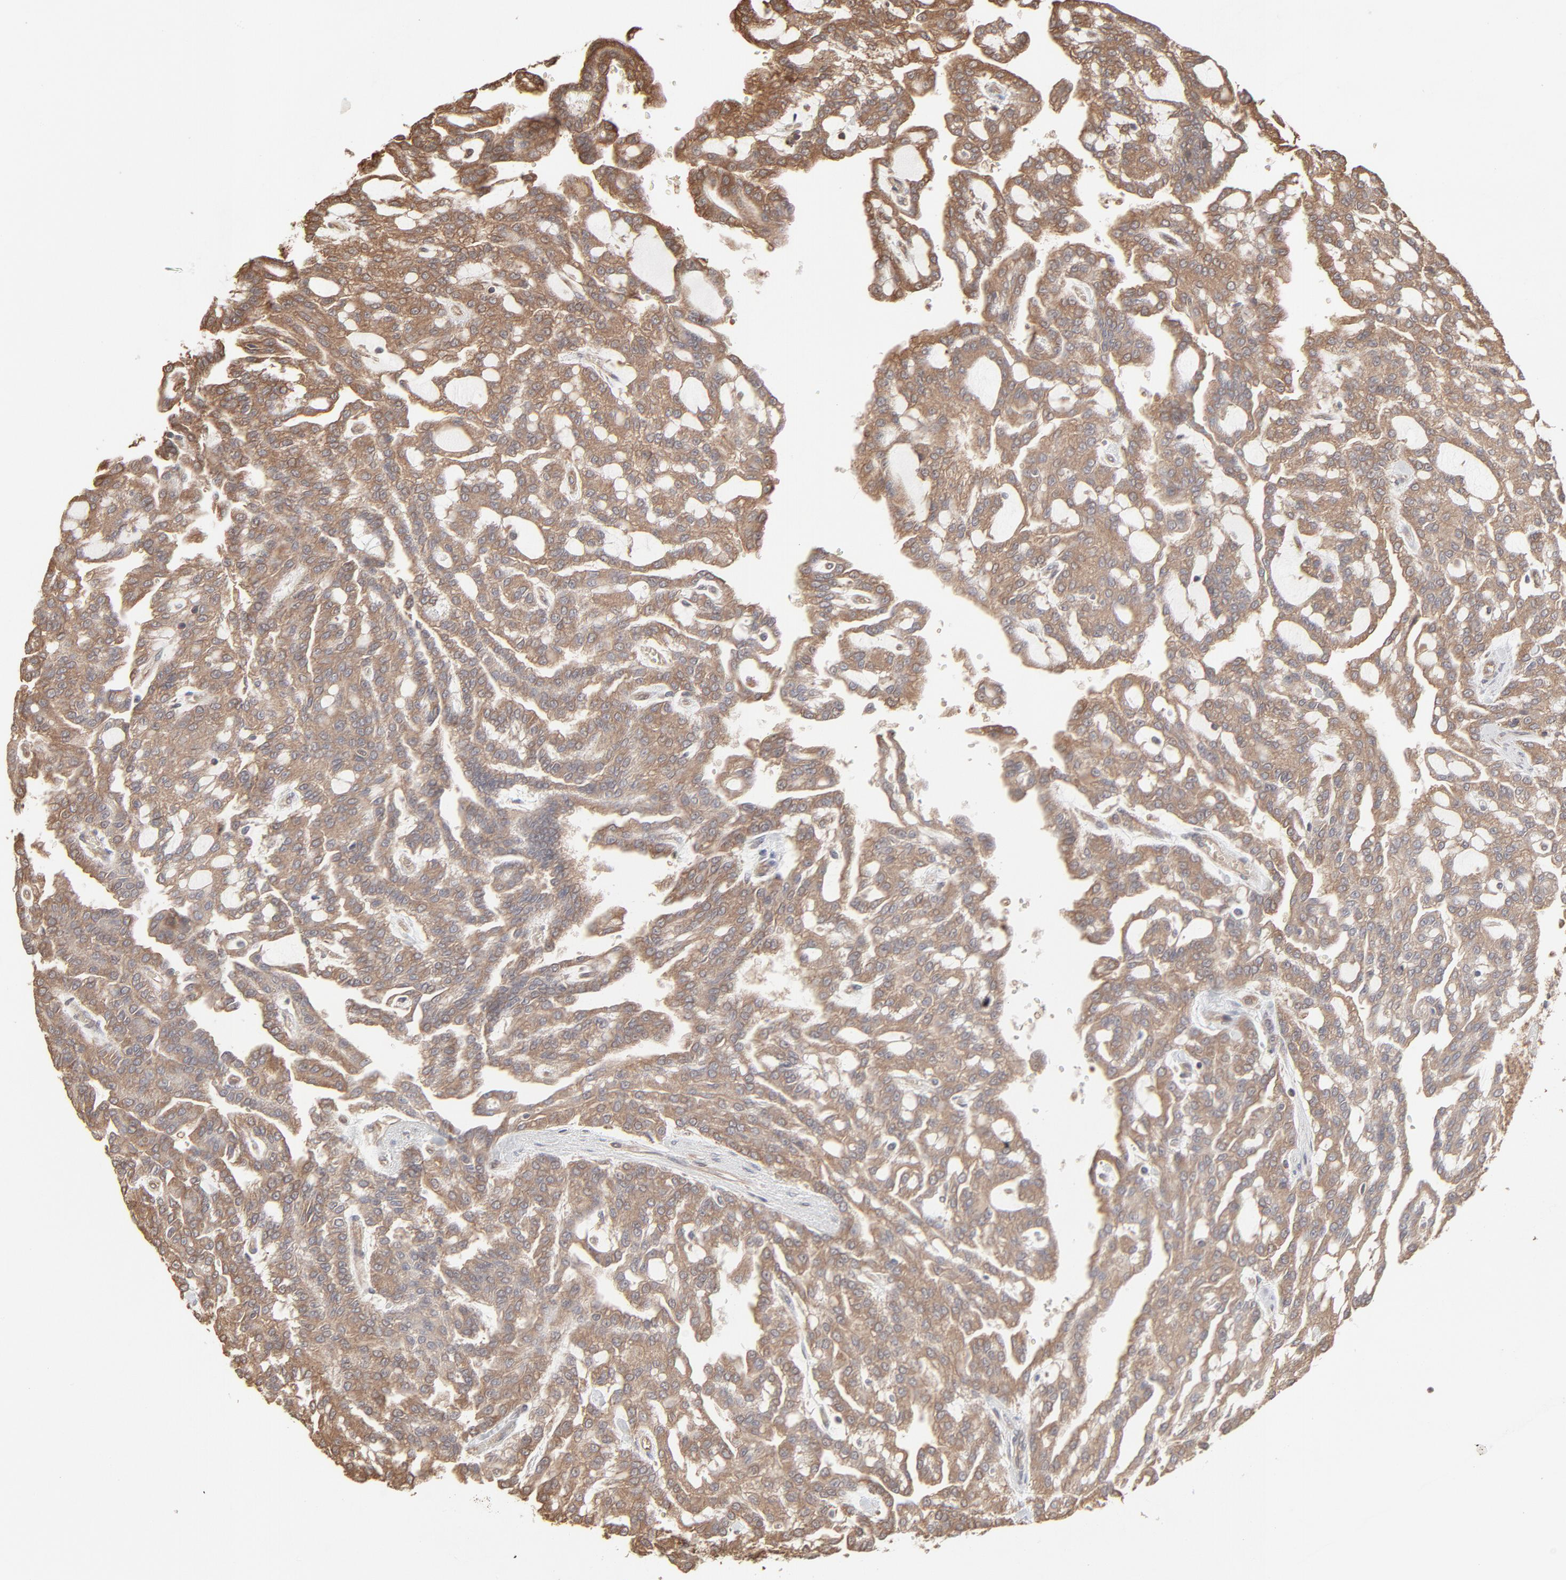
{"staining": {"intensity": "moderate", "quantity": ">75%", "location": "cytoplasmic/membranous"}, "tissue": "renal cancer", "cell_type": "Tumor cells", "image_type": "cancer", "snomed": [{"axis": "morphology", "description": "Adenocarcinoma, NOS"}, {"axis": "topography", "description": "Kidney"}], "caption": "This is a micrograph of immunohistochemistry staining of renal cancer (adenocarcinoma), which shows moderate staining in the cytoplasmic/membranous of tumor cells.", "gene": "PPP2CA", "patient": {"sex": "male", "age": 63}}